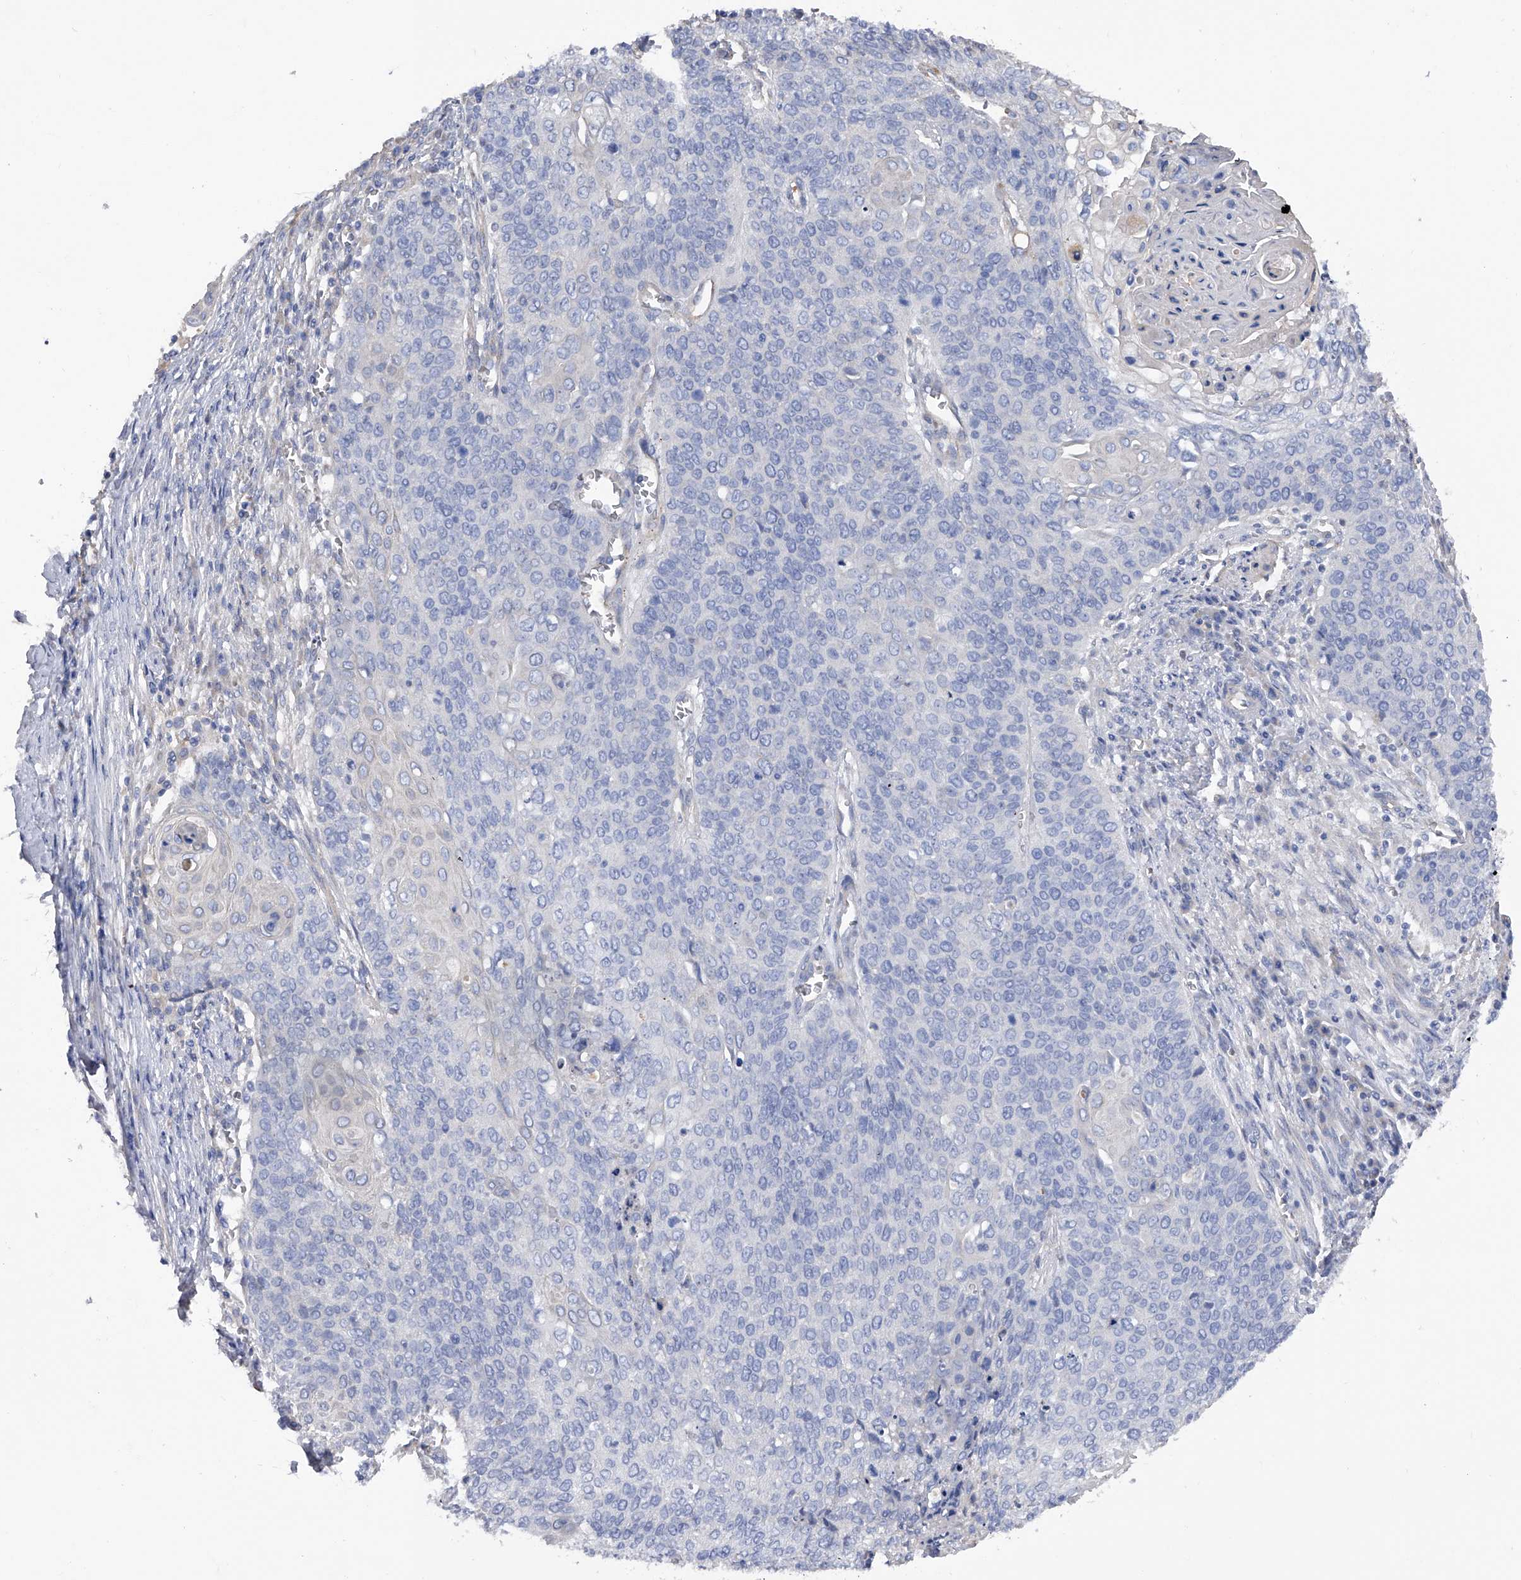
{"staining": {"intensity": "negative", "quantity": "none", "location": "none"}, "tissue": "cervical cancer", "cell_type": "Tumor cells", "image_type": "cancer", "snomed": [{"axis": "morphology", "description": "Squamous cell carcinoma, NOS"}, {"axis": "topography", "description": "Cervix"}], "caption": "High magnification brightfield microscopy of cervical cancer stained with DAB (brown) and counterstained with hematoxylin (blue): tumor cells show no significant staining. (Stains: DAB immunohistochemistry with hematoxylin counter stain, Microscopy: brightfield microscopy at high magnification).", "gene": "RWDD2A", "patient": {"sex": "female", "age": 39}}